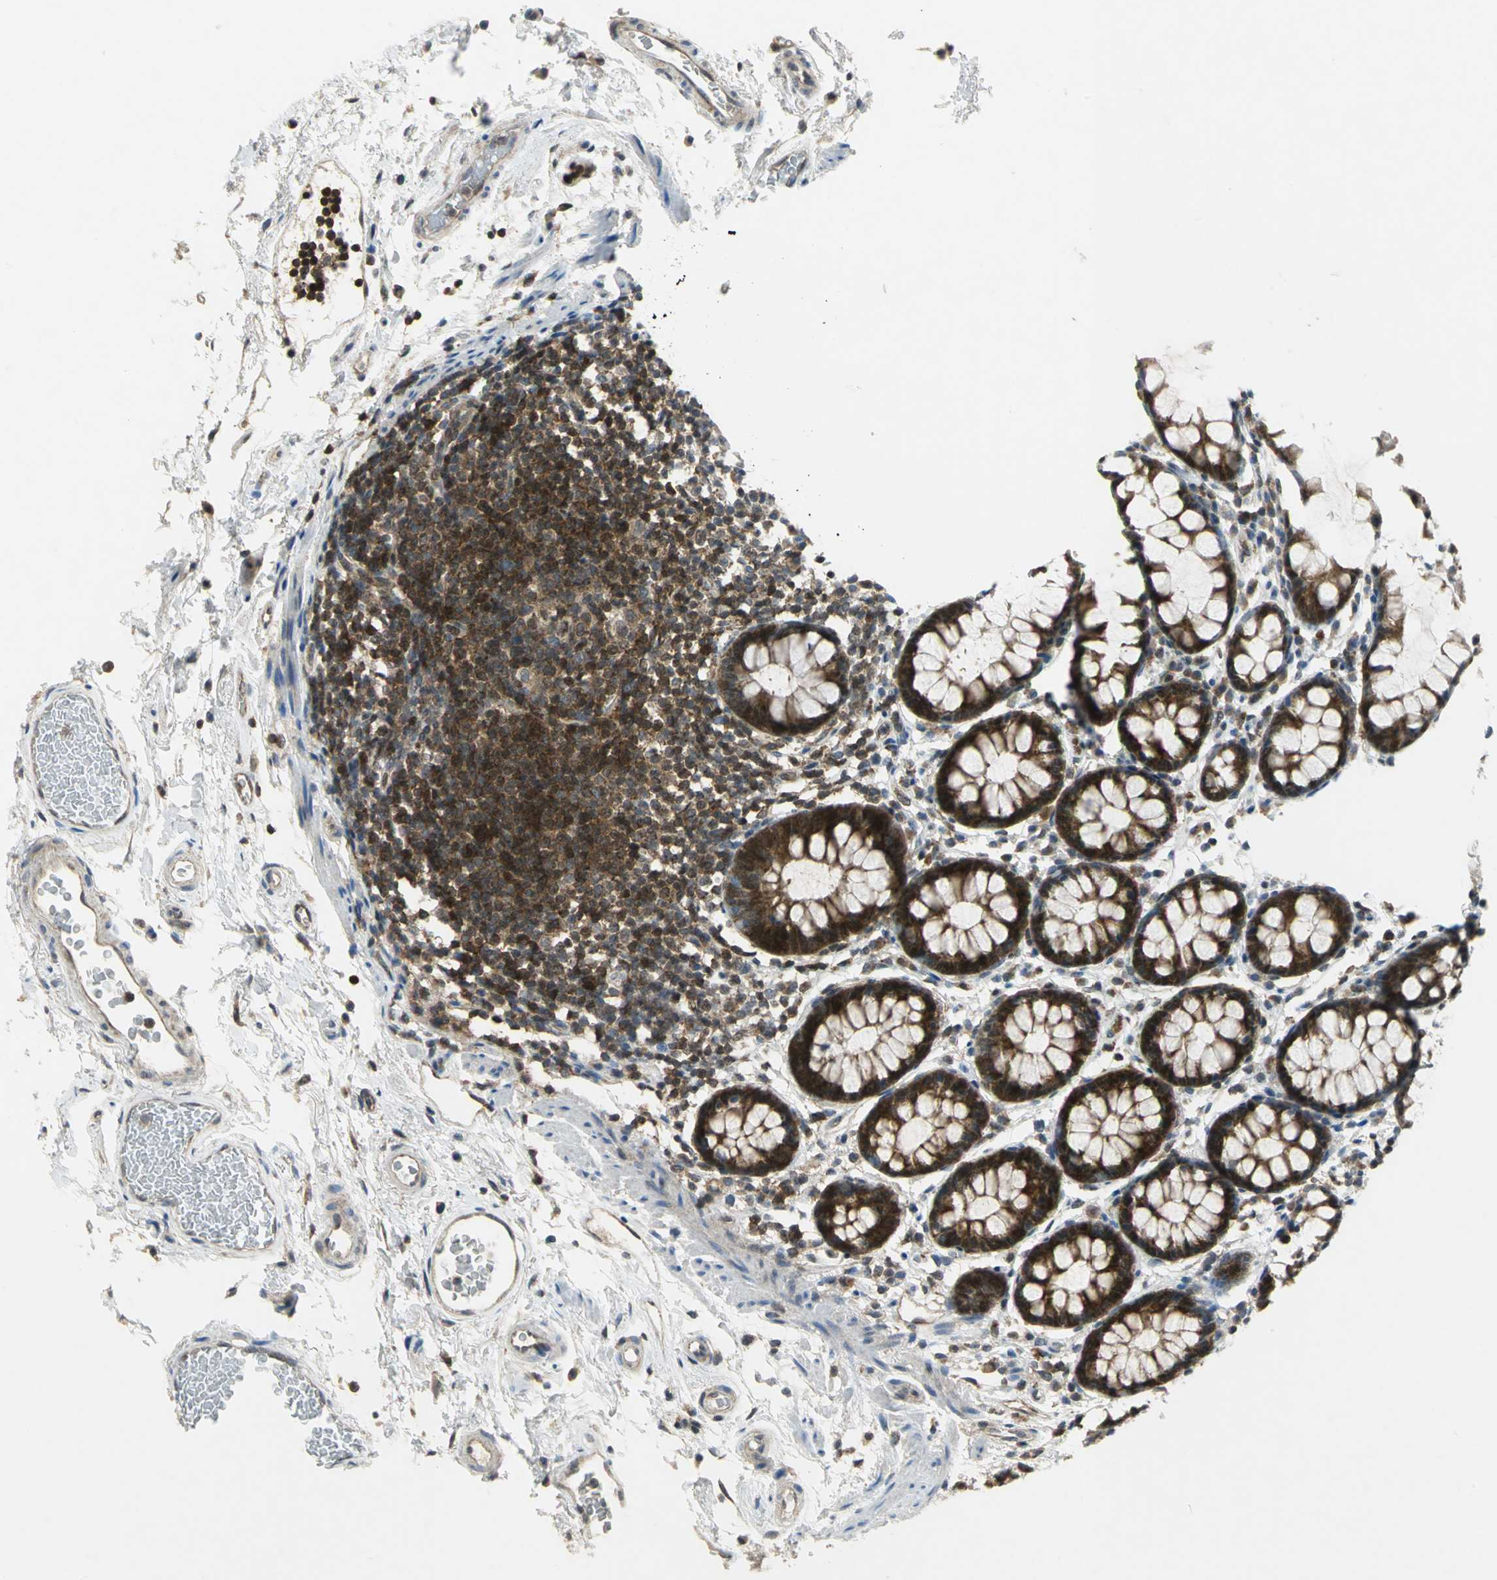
{"staining": {"intensity": "strong", "quantity": ">75%", "location": "cytoplasmic/membranous"}, "tissue": "rectum", "cell_type": "Glandular cells", "image_type": "normal", "snomed": [{"axis": "morphology", "description": "Normal tissue, NOS"}, {"axis": "topography", "description": "Rectum"}], "caption": "The immunohistochemical stain labels strong cytoplasmic/membranous positivity in glandular cells of normal rectum. Using DAB (brown) and hematoxylin (blue) stains, captured at high magnification using brightfield microscopy.", "gene": "PPIA", "patient": {"sex": "male", "age": 92}}